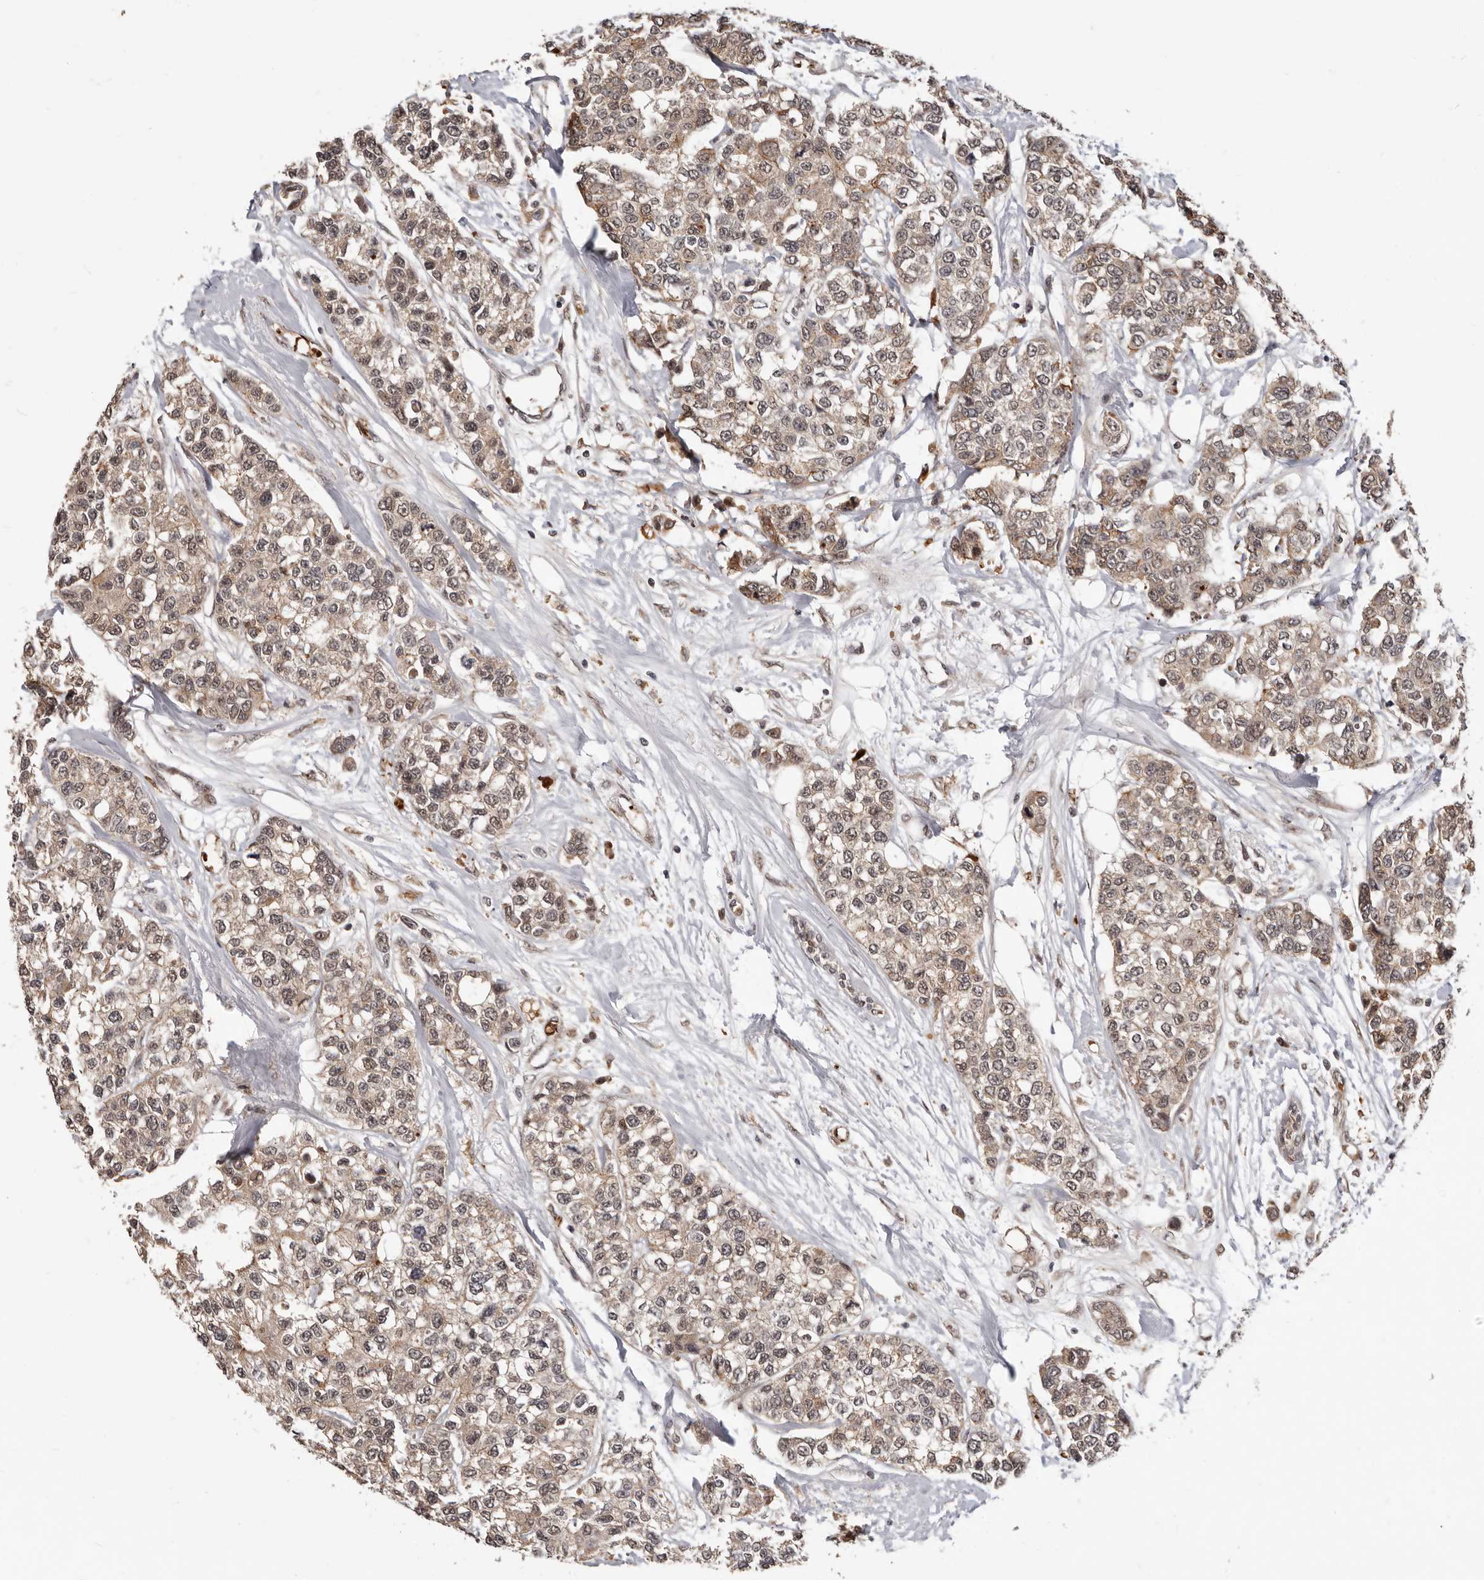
{"staining": {"intensity": "weak", "quantity": ">75%", "location": "cytoplasmic/membranous,nuclear"}, "tissue": "breast cancer", "cell_type": "Tumor cells", "image_type": "cancer", "snomed": [{"axis": "morphology", "description": "Duct carcinoma"}, {"axis": "topography", "description": "Breast"}], "caption": "Immunohistochemical staining of human breast invasive ductal carcinoma exhibits low levels of weak cytoplasmic/membranous and nuclear protein expression in approximately >75% of tumor cells. (brown staining indicates protein expression, while blue staining denotes nuclei).", "gene": "NCOA3", "patient": {"sex": "female", "age": 51}}